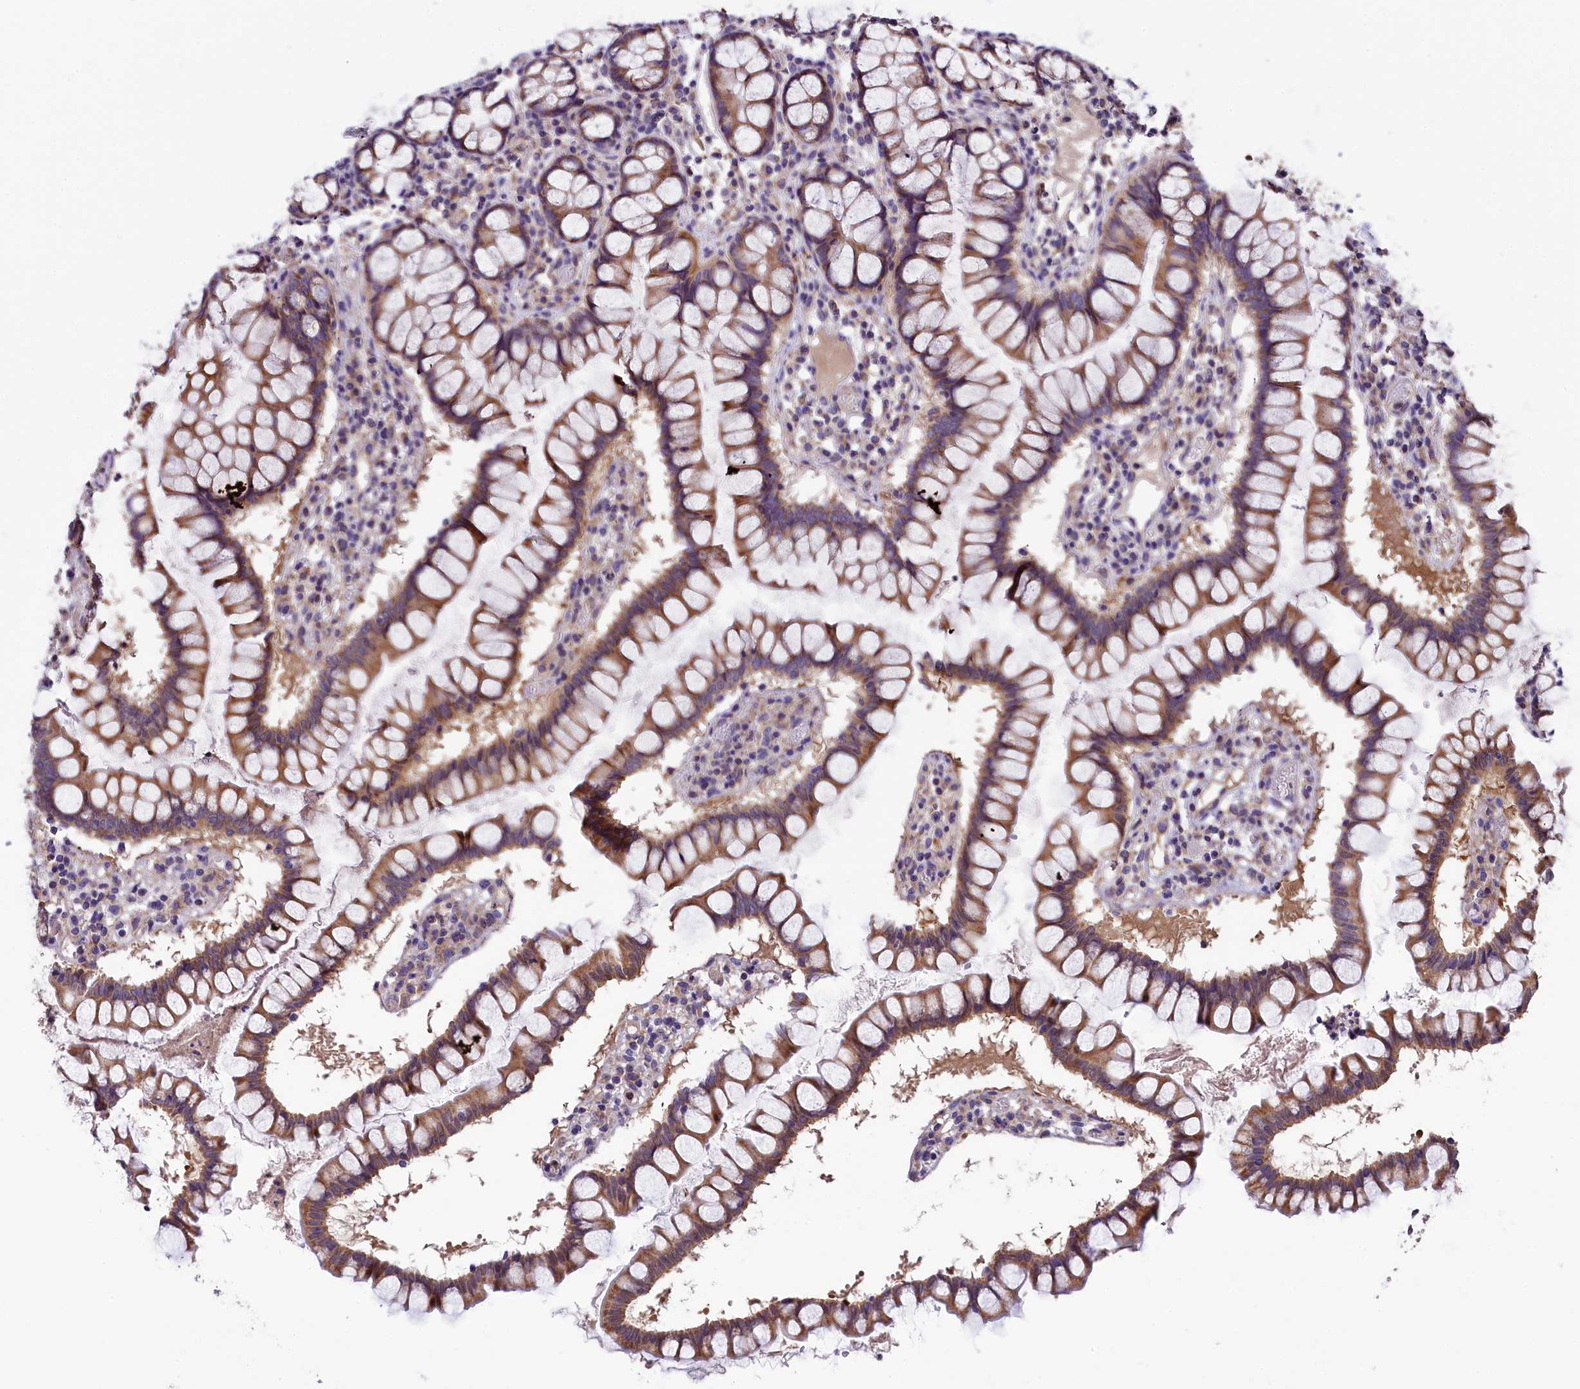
{"staining": {"intensity": "negative", "quantity": "none", "location": "none"}, "tissue": "colon", "cell_type": "Endothelial cells", "image_type": "normal", "snomed": [{"axis": "morphology", "description": "Normal tissue, NOS"}, {"axis": "morphology", "description": "Adenocarcinoma, NOS"}, {"axis": "topography", "description": "Colon"}], "caption": "Immunohistochemistry (IHC) of benign human colon displays no positivity in endothelial cells.", "gene": "DNAJB9", "patient": {"sex": "female", "age": 55}}